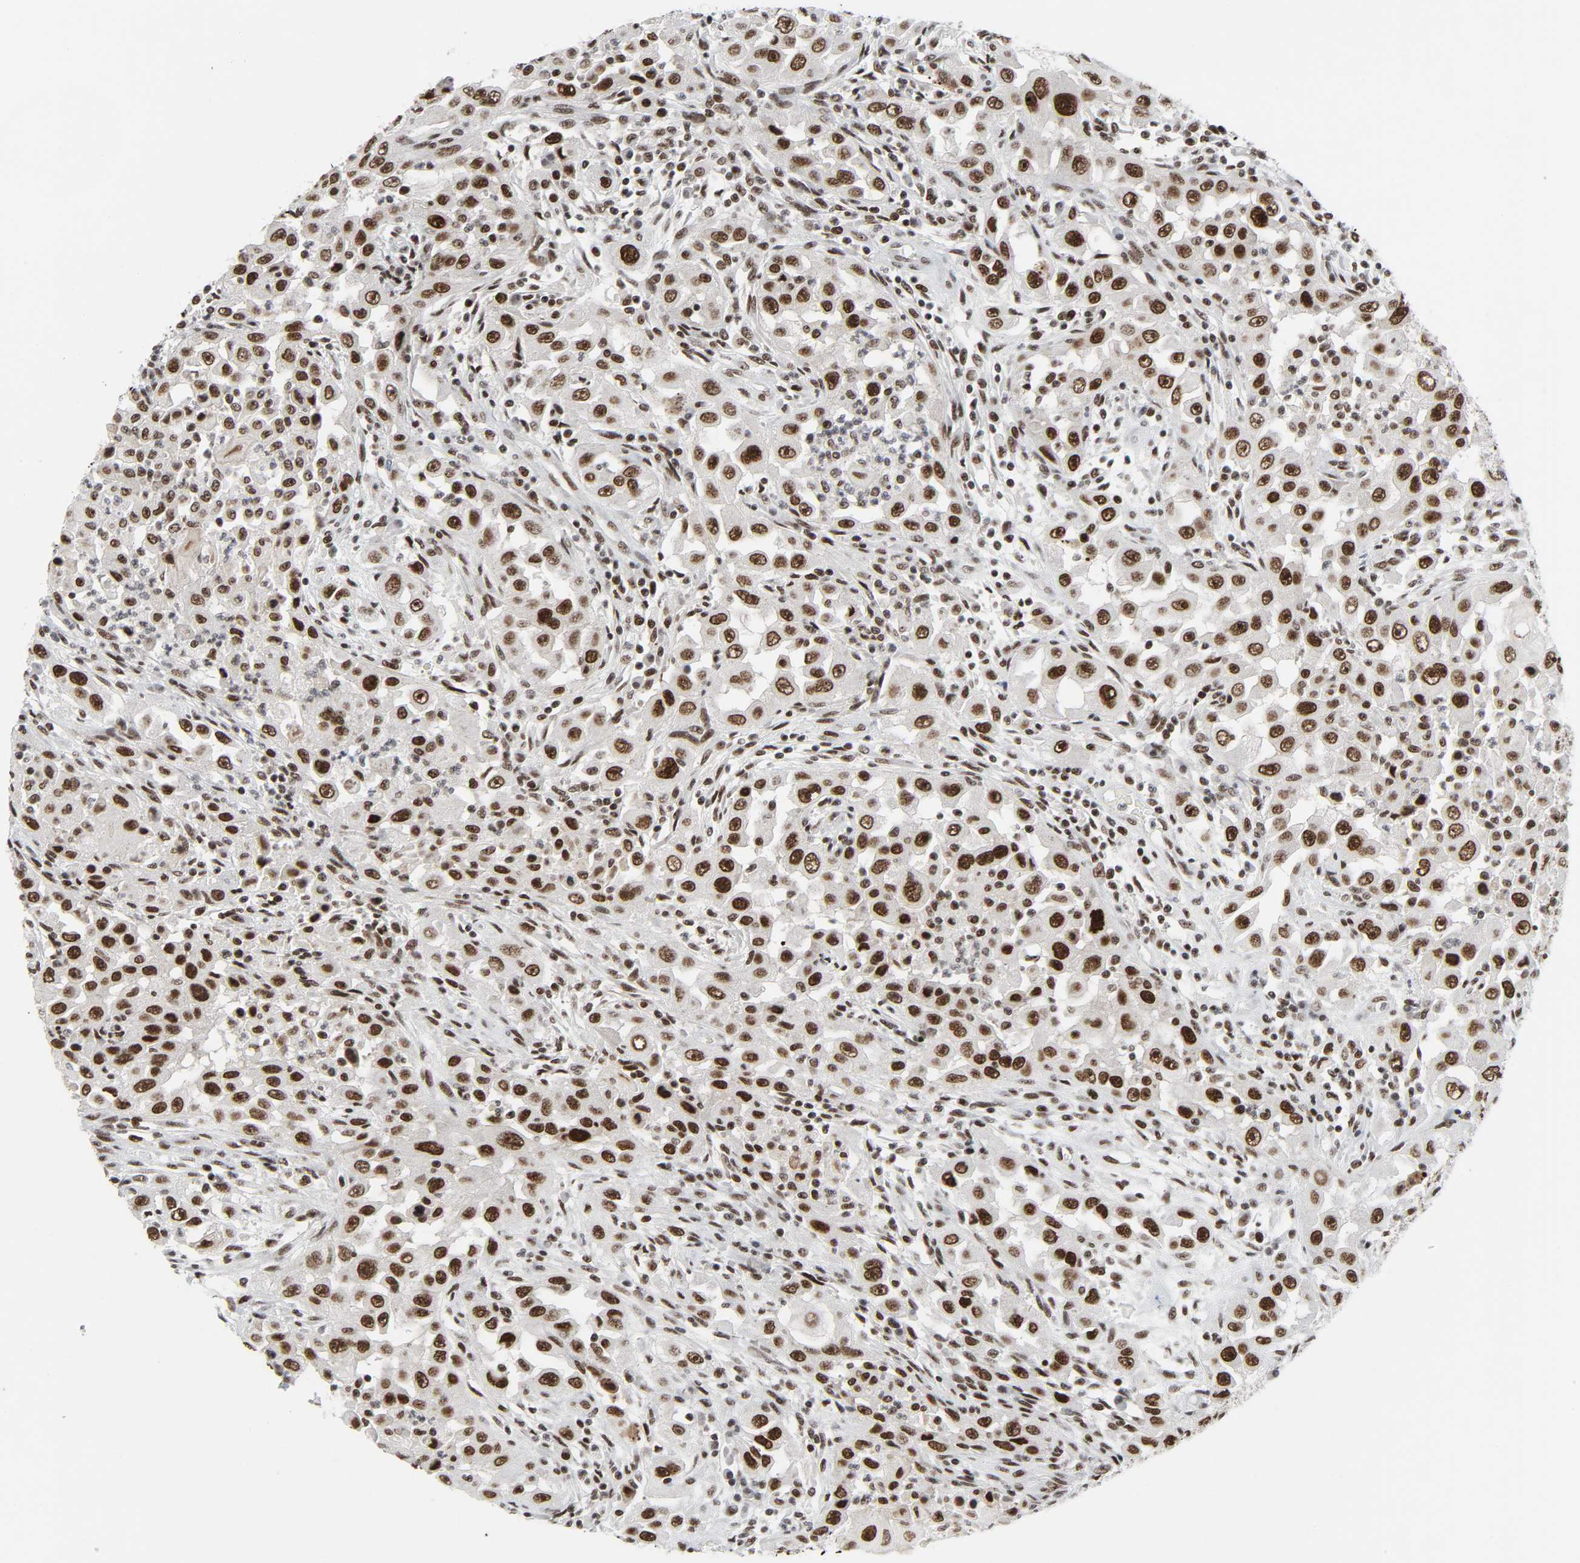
{"staining": {"intensity": "strong", "quantity": ">75%", "location": "nuclear"}, "tissue": "head and neck cancer", "cell_type": "Tumor cells", "image_type": "cancer", "snomed": [{"axis": "morphology", "description": "Carcinoma, NOS"}, {"axis": "topography", "description": "Head-Neck"}], "caption": "Immunohistochemistry image of human head and neck cancer (carcinoma) stained for a protein (brown), which displays high levels of strong nuclear positivity in about >75% of tumor cells.", "gene": "CDK7", "patient": {"sex": "male", "age": 87}}